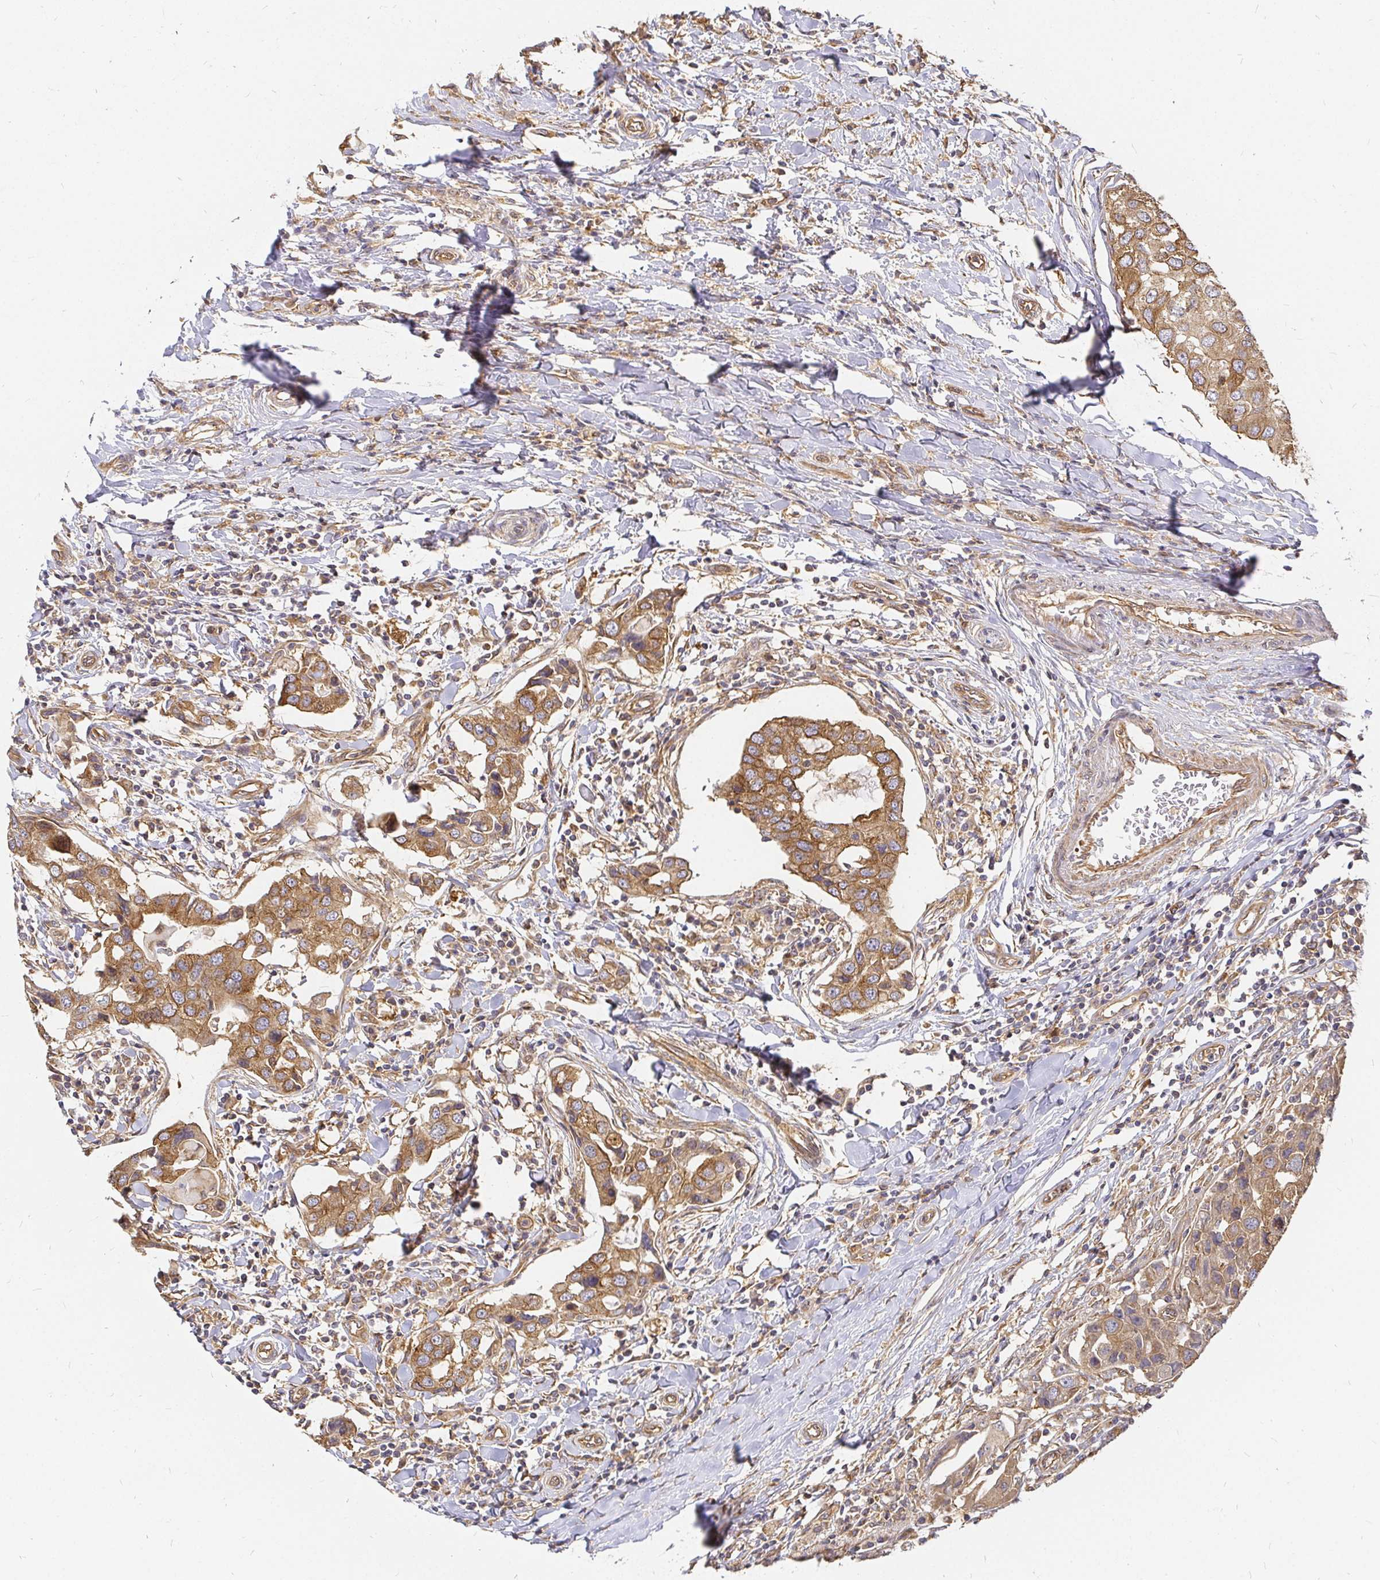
{"staining": {"intensity": "moderate", "quantity": ">75%", "location": "cytoplasmic/membranous"}, "tissue": "breast cancer", "cell_type": "Tumor cells", "image_type": "cancer", "snomed": [{"axis": "morphology", "description": "Duct carcinoma"}, {"axis": "topography", "description": "Breast"}], "caption": "DAB immunohistochemical staining of human breast cancer displays moderate cytoplasmic/membranous protein staining in about >75% of tumor cells.", "gene": "KIF5B", "patient": {"sex": "female", "age": 27}}